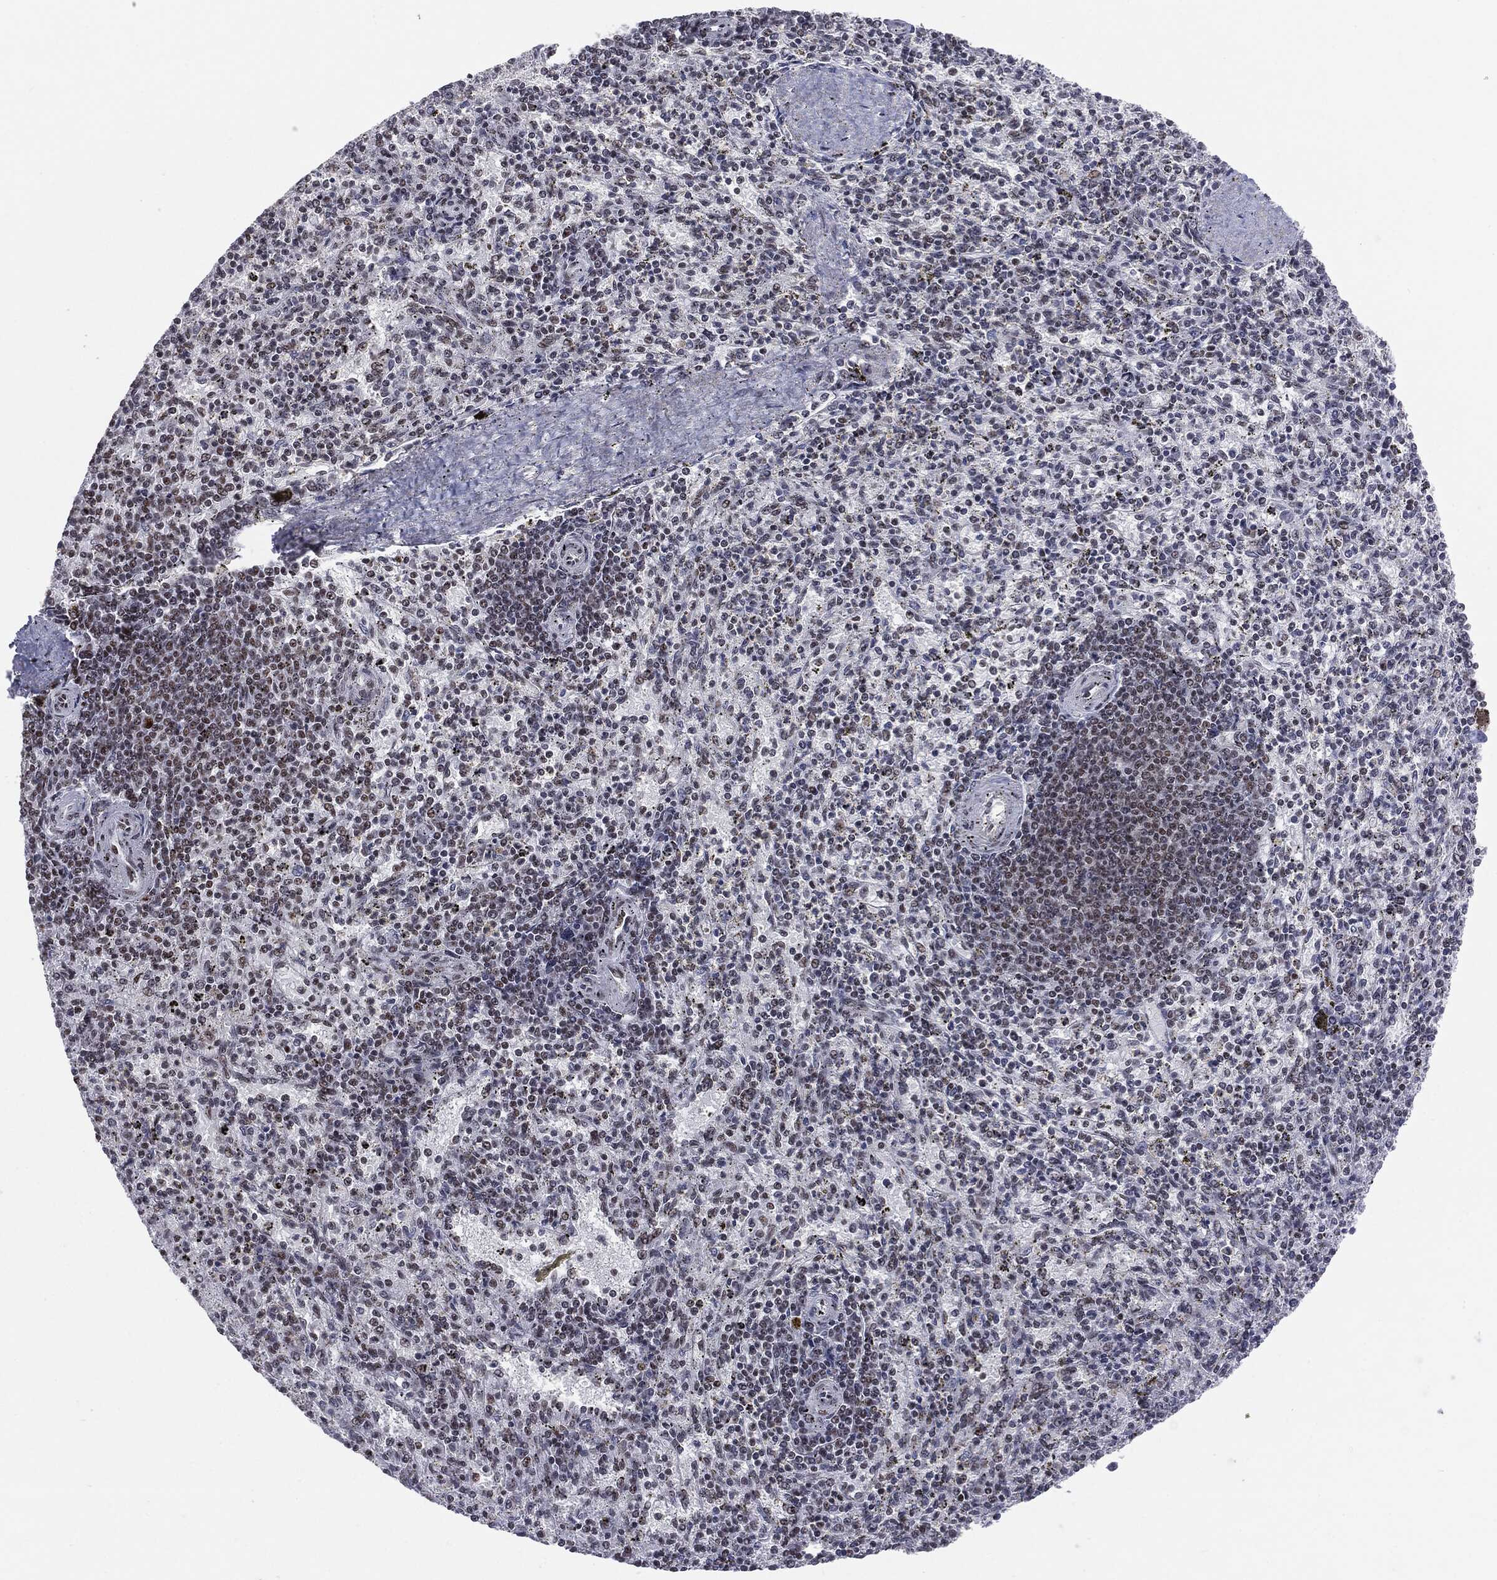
{"staining": {"intensity": "moderate", "quantity": "25%-75%", "location": "nuclear"}, "tissue": "spleen", "cell_type": "Cells in red pulp", "image_type": "normal", "snomed": [{"axis": "morphology", "description": "Normal tissue, NOS"}, {"axis": "topography", "description": "Spleen"}], "caption": "Normal spleen was stained to show a protein in brown. There is medium levels of moderate nuclear expression in about 25%-75% of cells in red pulp.", "gene": "MDC1", "patient": {"sex": "female", "age": 37}}